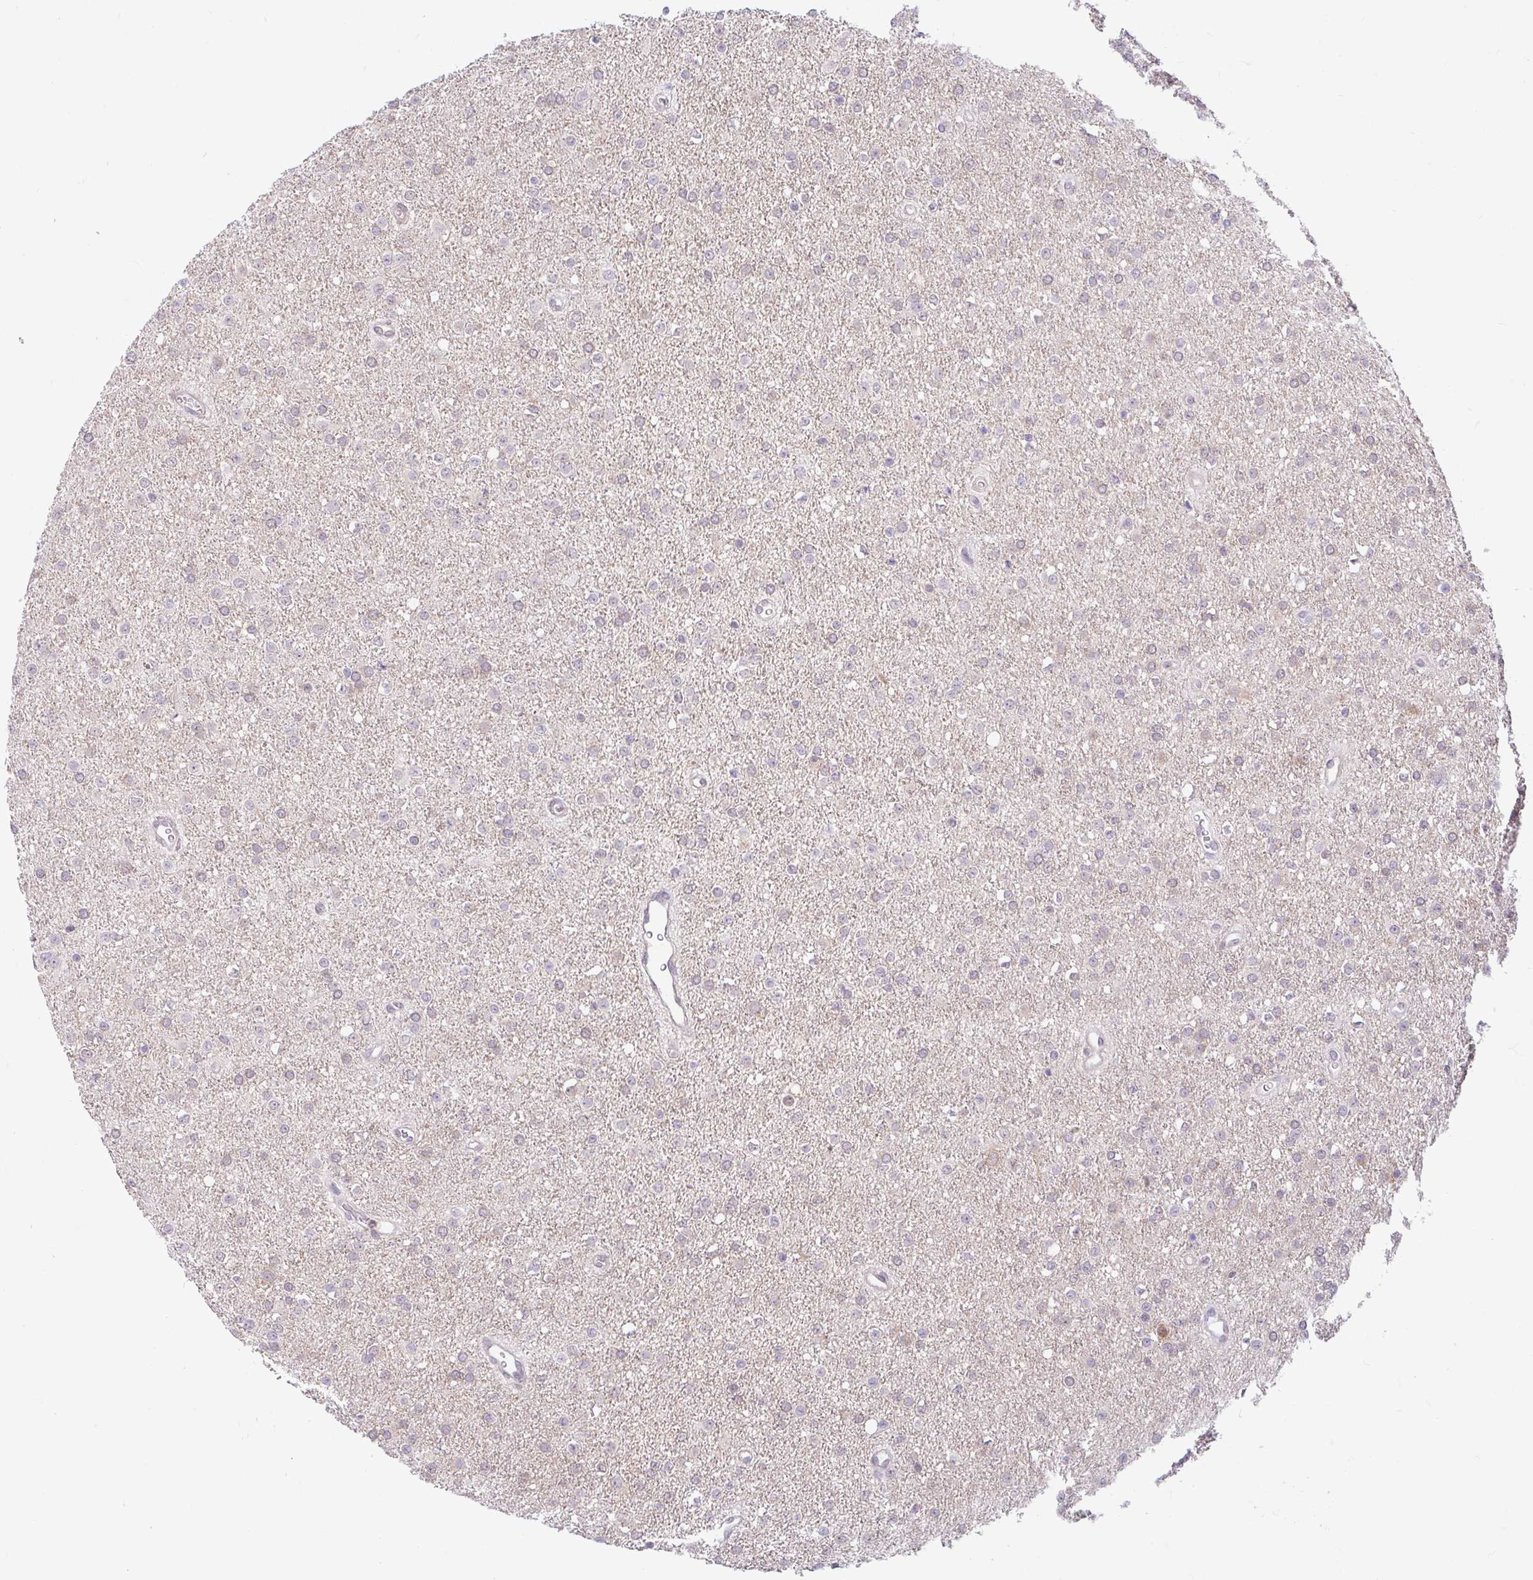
{"staining": {"intensity": "weak", "quantity": "<25%", "location": "cytoplasmic/membranous"}, "tissue": "glioma", "cell_type": "Tumor cells", "image_type": "cancer", "snomed": [{"axis": "morphology", "description": "Glioma, malignant, Low grade"}, {"axis": "topography", "description": "Brain"}], "caption": "Glioma was stained to show a protein in brown. There is no significant positivity in tumor cells. (DAB (3,3'-diaminobenzidine) immunohistochemistry, high magnification).", "gene": "RALBP1", "patient": {"sex": "female", "age": 34}}